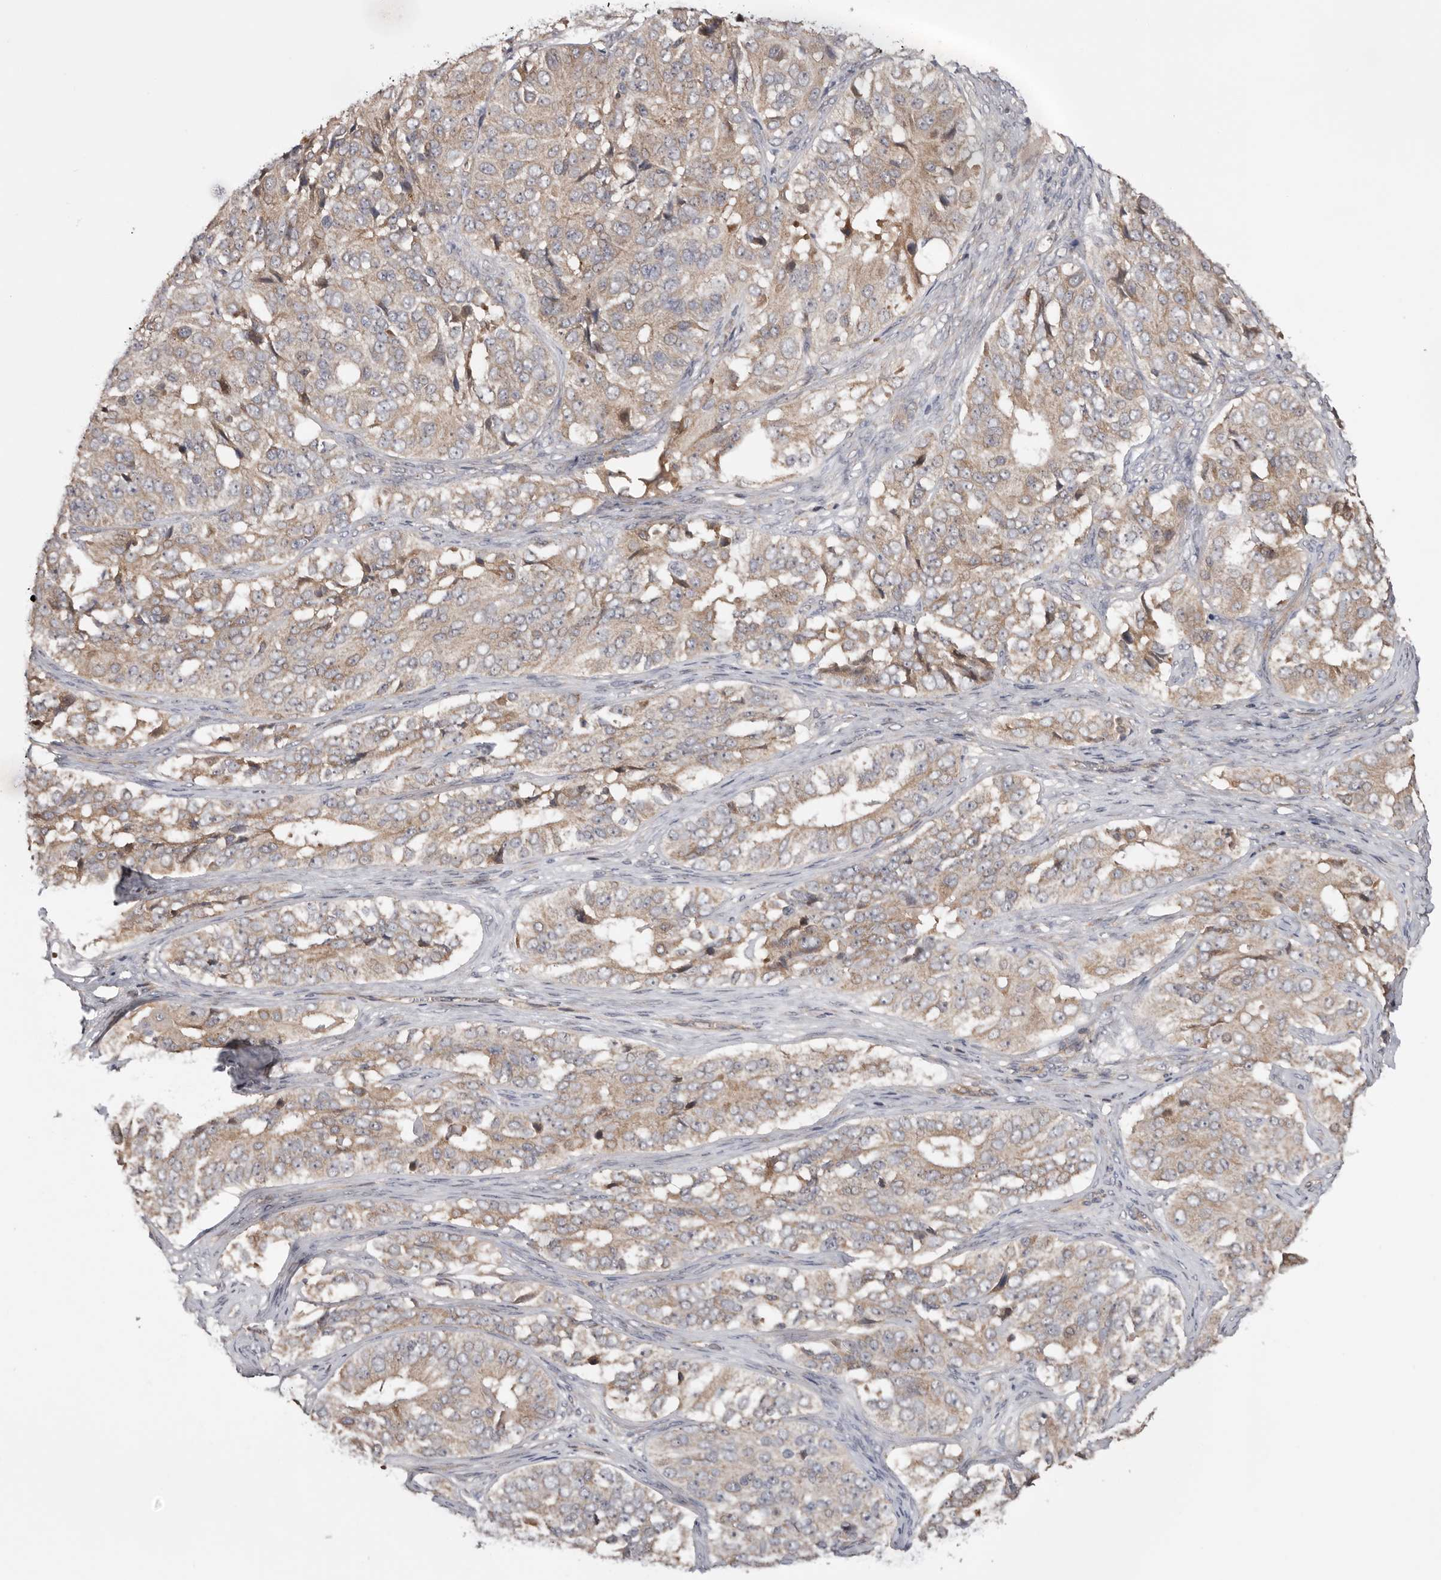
{"staining": {"intensity": "weak", "quantity": ">75%", "location": "cytoplasmic/membranous"}, "tissue": "ovarian cancer", "cell_type": "Tumor cells", "image_type": "cancer", "snomed": [{"axis": "morphology", "description": "Carcinoma, endometroid"}, {"axis": "topography", "description": "Ovary"}], "caption": "Weak cytoplasmic/membranous staining for a protein is appreciated in approximately >75% of tumor cells of endometroid carcinoma (ovarian) using IHC.", "gene": "TMUB1", "patient": {"sex": "female", "age": 51}}